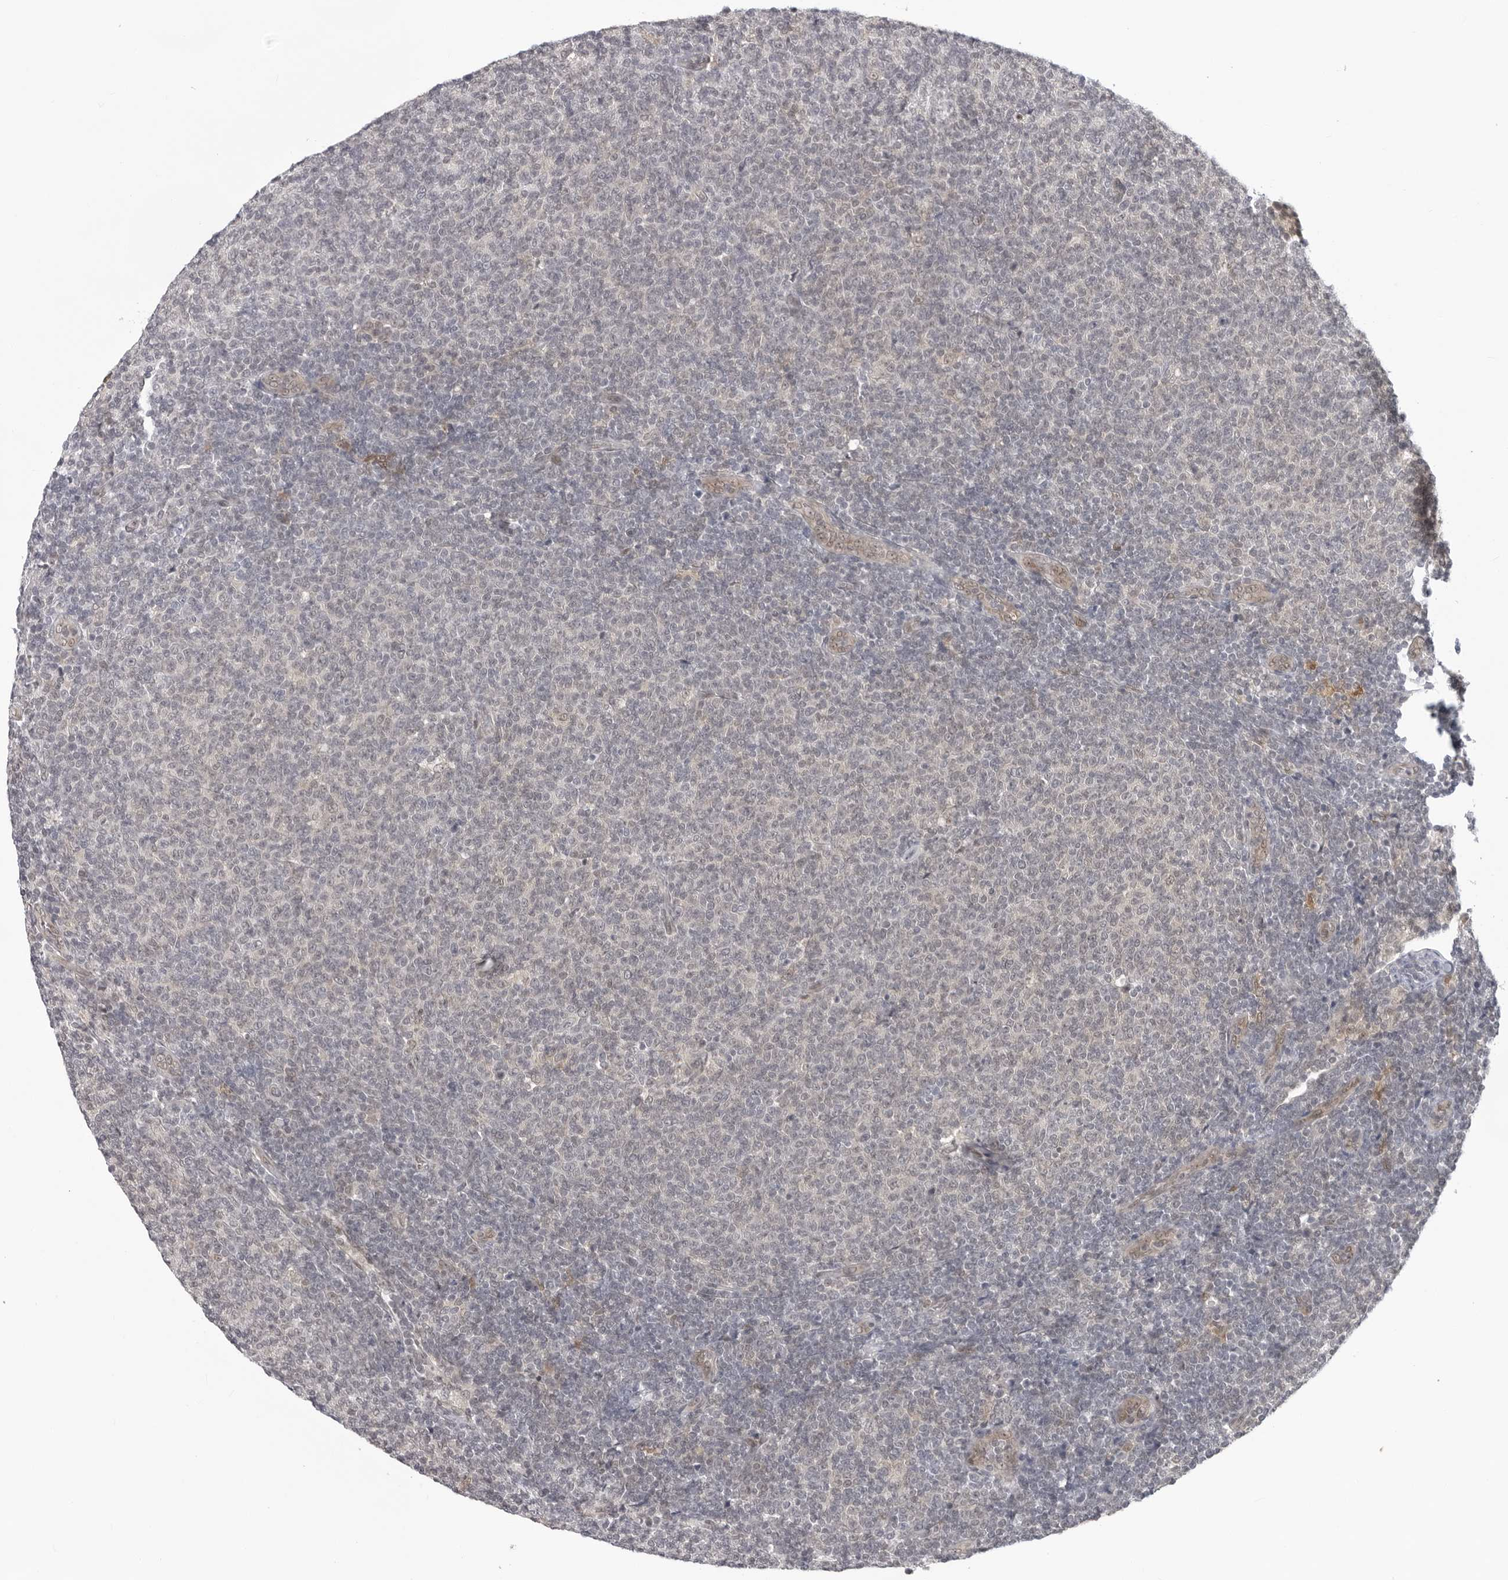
{"staining": {"intensity": "negative", "quantity": "none", "location": "none"}, "tissue": "lymphoma", "cell_type": "Tumor cells", "image_type": "cancer", "snomed": [{"axis": "morphology", "description": "Malignant lymphoma, non-Hodgkin's type, Low grade"}, {"axis": "topography", "description": "Lymph node"}], "caption": "A histopathology image of human lymphoma is negative for staining in tumor cells. The staining was performed using DAB (3,3'-diaminobenzidine) to visualize the protein expression in brown, while the nuclei were stained in blue with hematoxylin (Magnification: 20x).", "gene": "CASP7", "patient": {"sex": "male", "age": 66}}